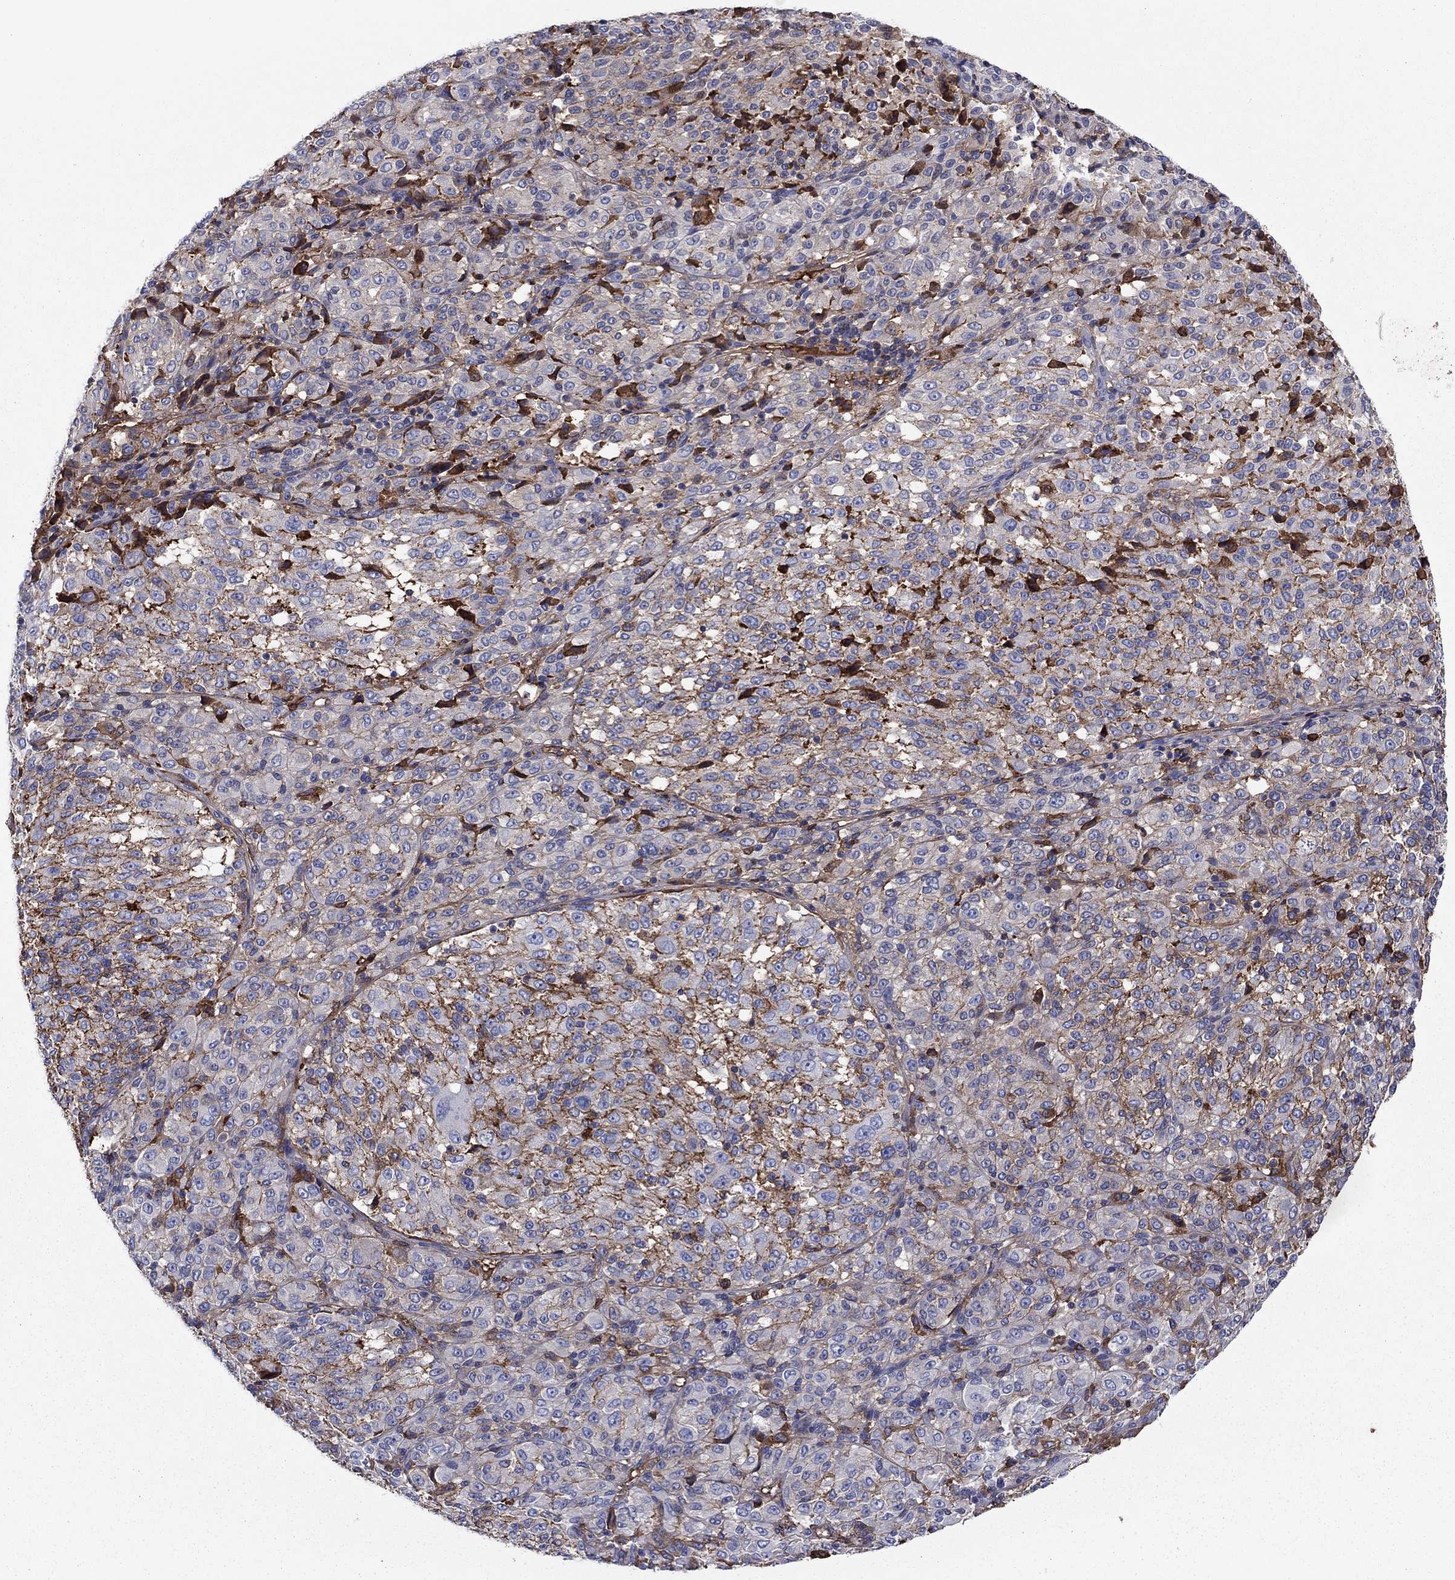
{"staining": {"intensity": "strong", "quantity": "25%-75%", "location": "cytoplasmic/membranous"}, "tissue": "melanoma", "cell_type": "Tumor cells", "image_type": "cancer", "snomed": [{"axis": "morphology", "description": "Malignant melanoma, Metastatic site"}, {"axis": "topography", "description": "Brain"}], "caption": "DAB (3,3'-diaminobenzidine) immunohistochemical staining of human melanoma displays strong cytoplasmic/membranous protein expression in approximately 25%-75% of tumor cells.", "gene": "HPX", "patient": {"sex": "female", "age": 56}}